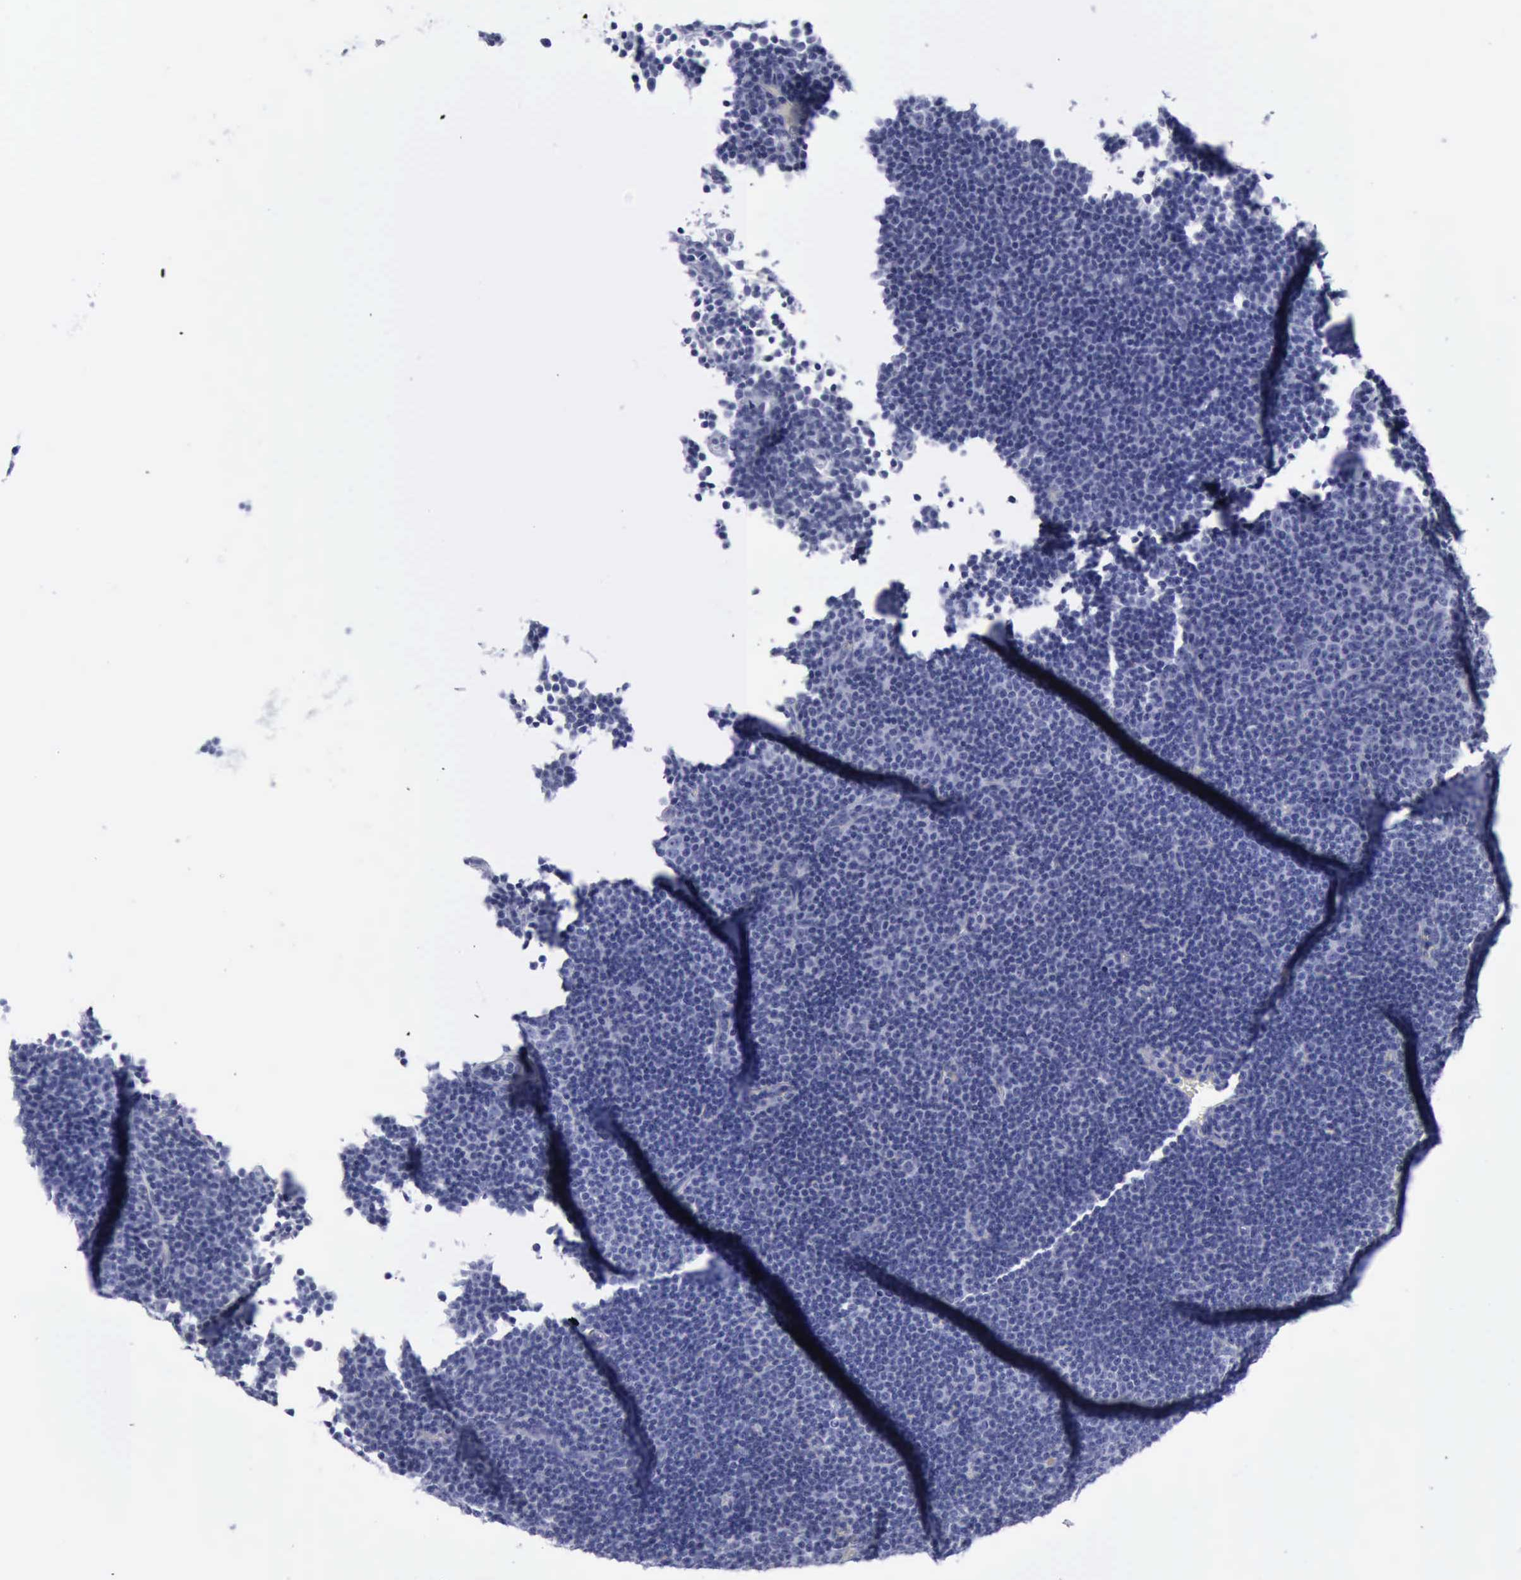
{"staining": {"intensity": "negative", "quantity": "none", "location": "none"}, "tissue": "lymphoma", "cell_type": "Tumor cells", "image_type": "cancer", "snomed": [{"axis": "morphology", "description": "Malignant lymphoma, non-Hodgkin's type, Low grade"}, {"axis": "topography", "description": "Lymph node"}], "caption": "High magnification brightfield microscopy of low-grade malignant lymphoma, non-Hodgkin's type stained with DAB (brown) and counterstained with hematoxylin (blue): tumor cells show no significant staining. (DAB (3,3'-diaminobenzidine) immunohistochemistry (IHC) with hematoxylin counter stain).", "gene": "KRT13", "patient": {"sex": "male", "age": 57}}